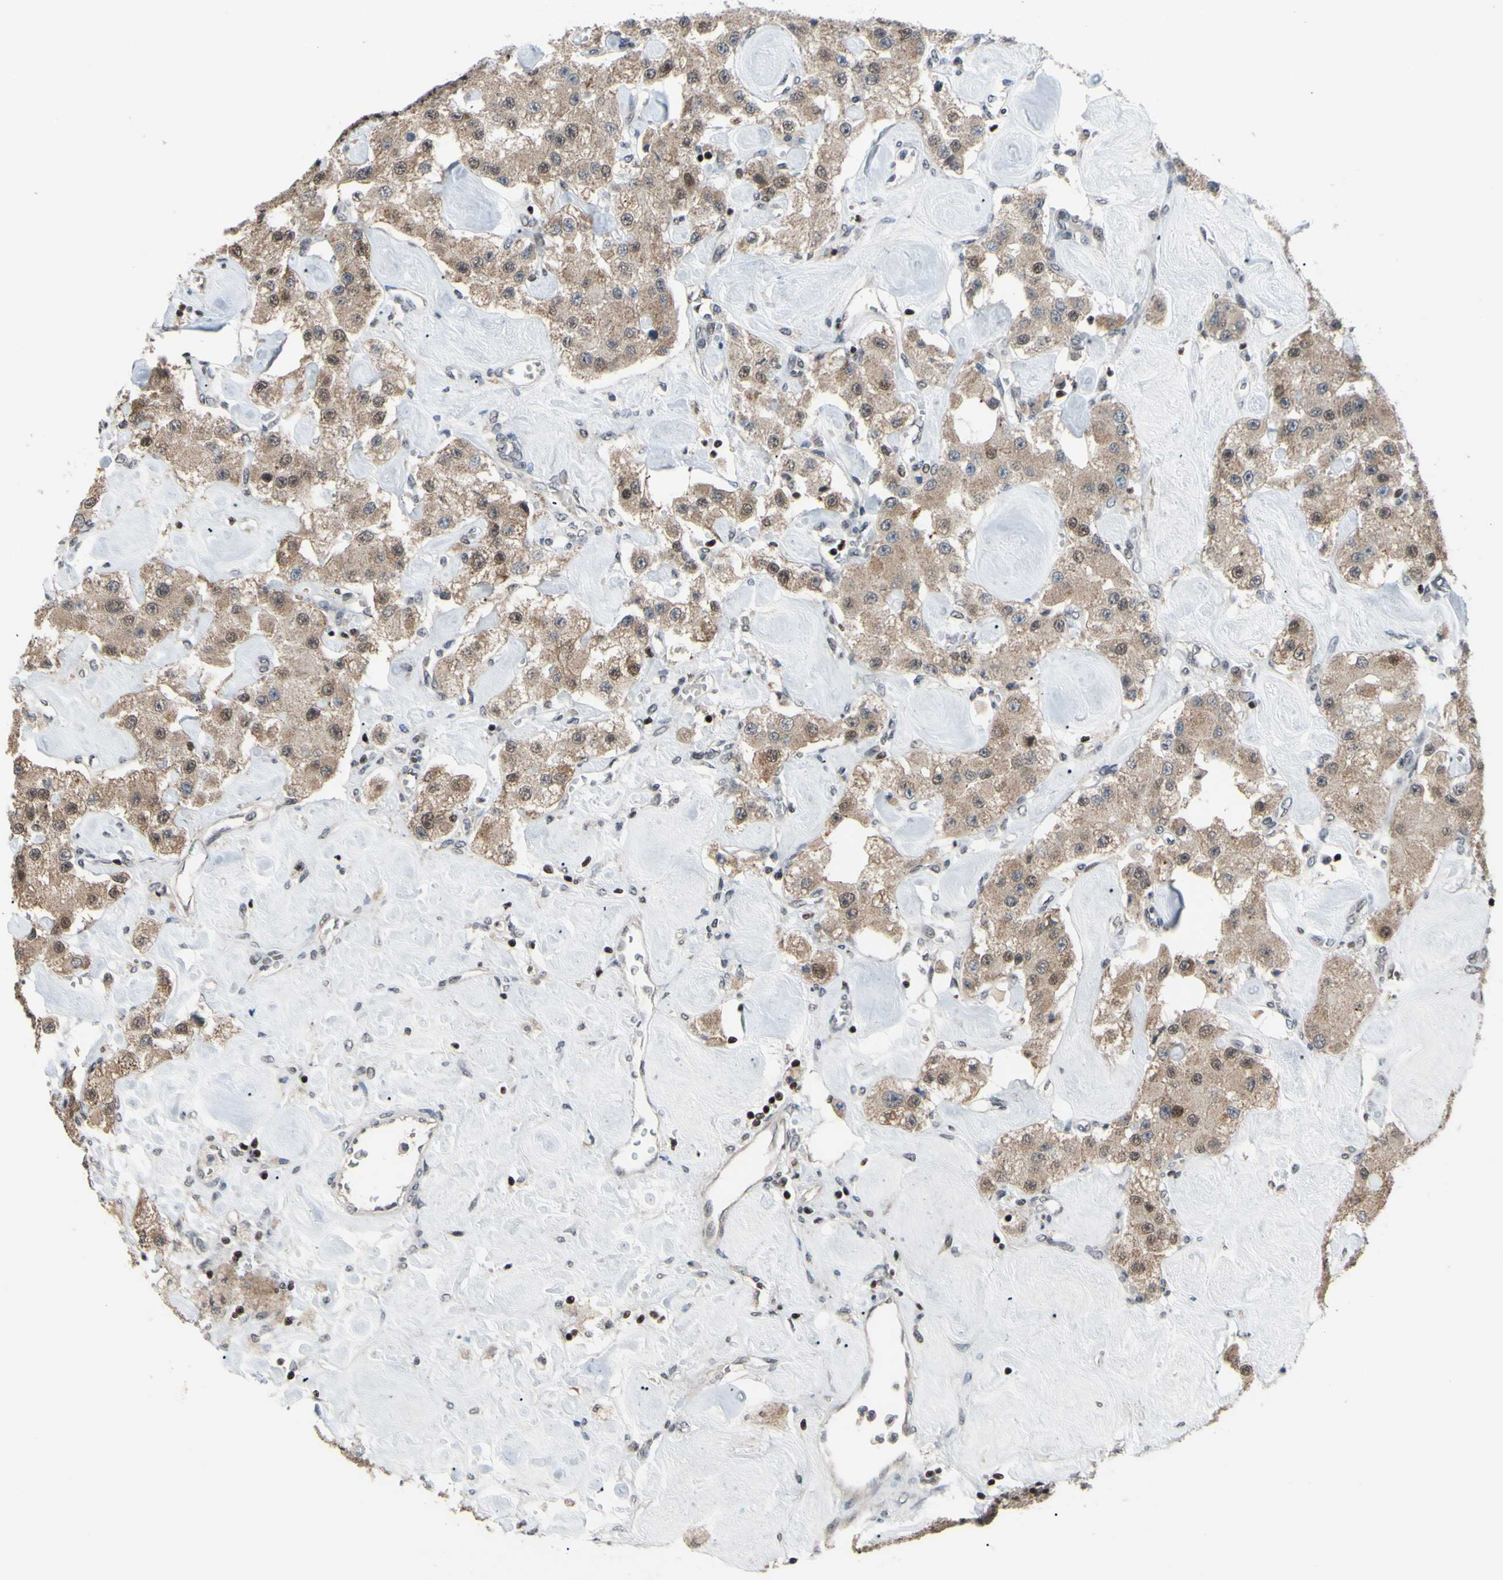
{"staining": {"intensity": "moderate", "quantity": ">75%", "location": "cytoplasmic/membranous"}, "tissue": "carcinoid", "cell_type": "Tumor cells", "image_type": "cancer", "snomed": [{"axis": "morphology", "description": "Carcinoid, malignant, NOS"}, {"axis": "topography", "description": "Pancreas"}], "caption": "DAB (3,3'-diaminobenzidine) immunohistochemical staining of carcinoid (malignant) demonstrates moderate cytoplasmic/membranous protein staining in approximately >75% of tumor cells. The staining was performed using DAB (3,3'-diaminobenzidine) to visualize the protein expression in brown, while the nuclei were stained in blue with hematoxylin (Magnification: 20x).", "gene": "SP4", "patient": {"sex": "male", "age": 41}}